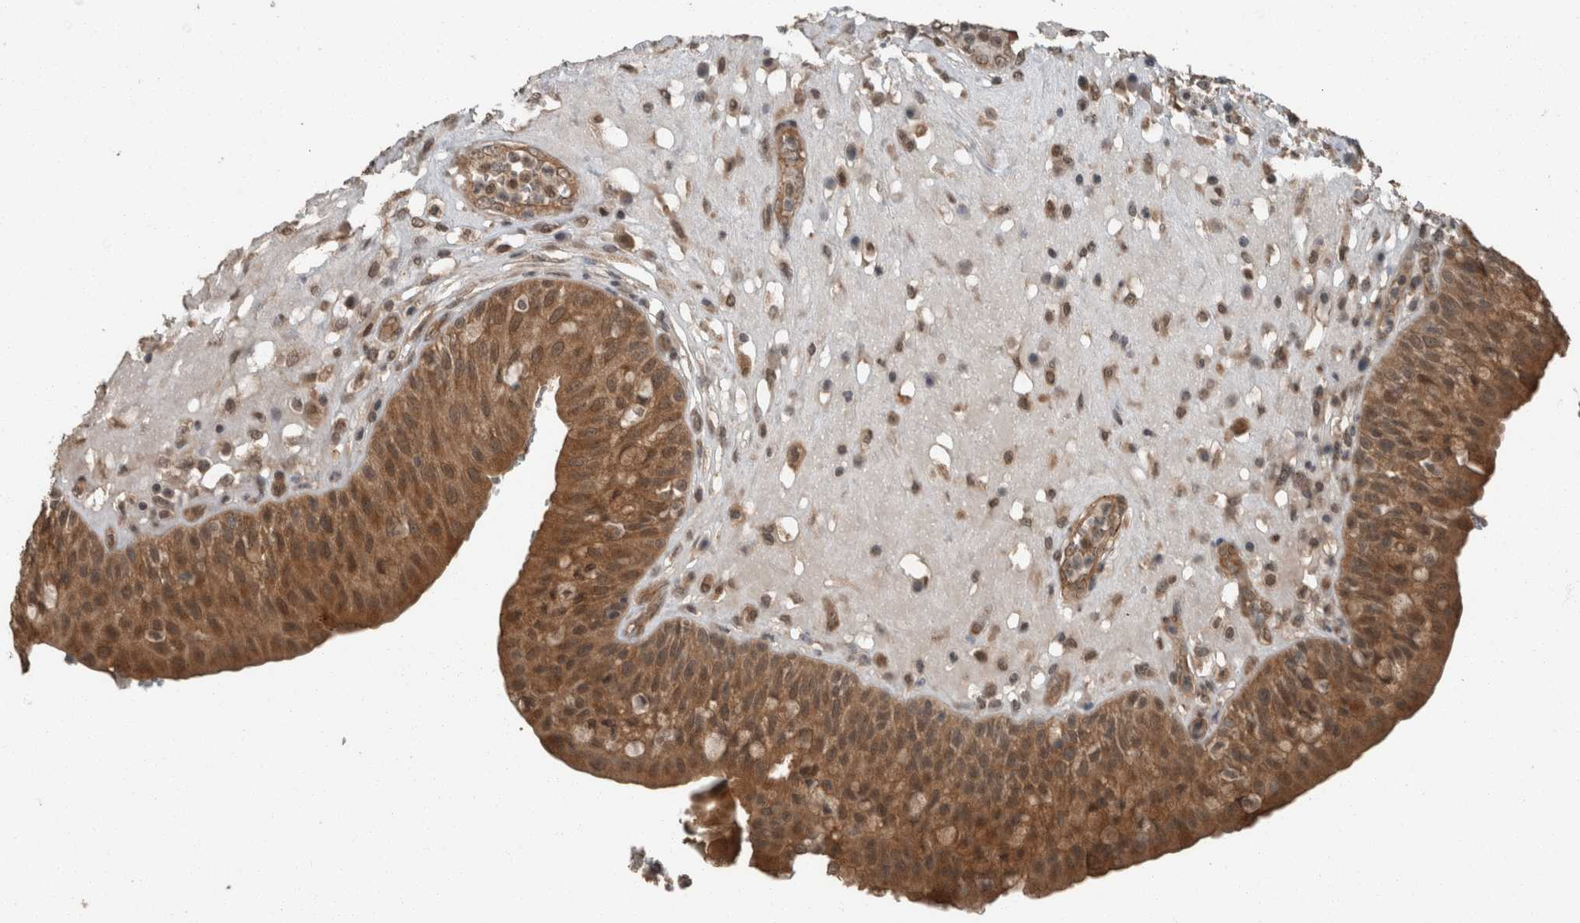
{"staining": {"intensity": "strong", "quantity": ">75%", "location": "cytoplasmic/membranous"}, "tissue": "urinary bladder", "cell_type": "Urothelial cells", "image_type": "normal", "snomed": [{"axis": "morphology", "description": "Normal tissue, NOS"}, {"axis": "topography", "description": "Urinary bladder"}], "caption": "A high-resolution image shows immunohistochemistry staining of normal urinary bladder, which exhibits strong cytoplasmic/membranous positivity in about >75% of urothelial cells.", "gene": "MYO1E", "patient": {"sex": "female", "age": 62}}